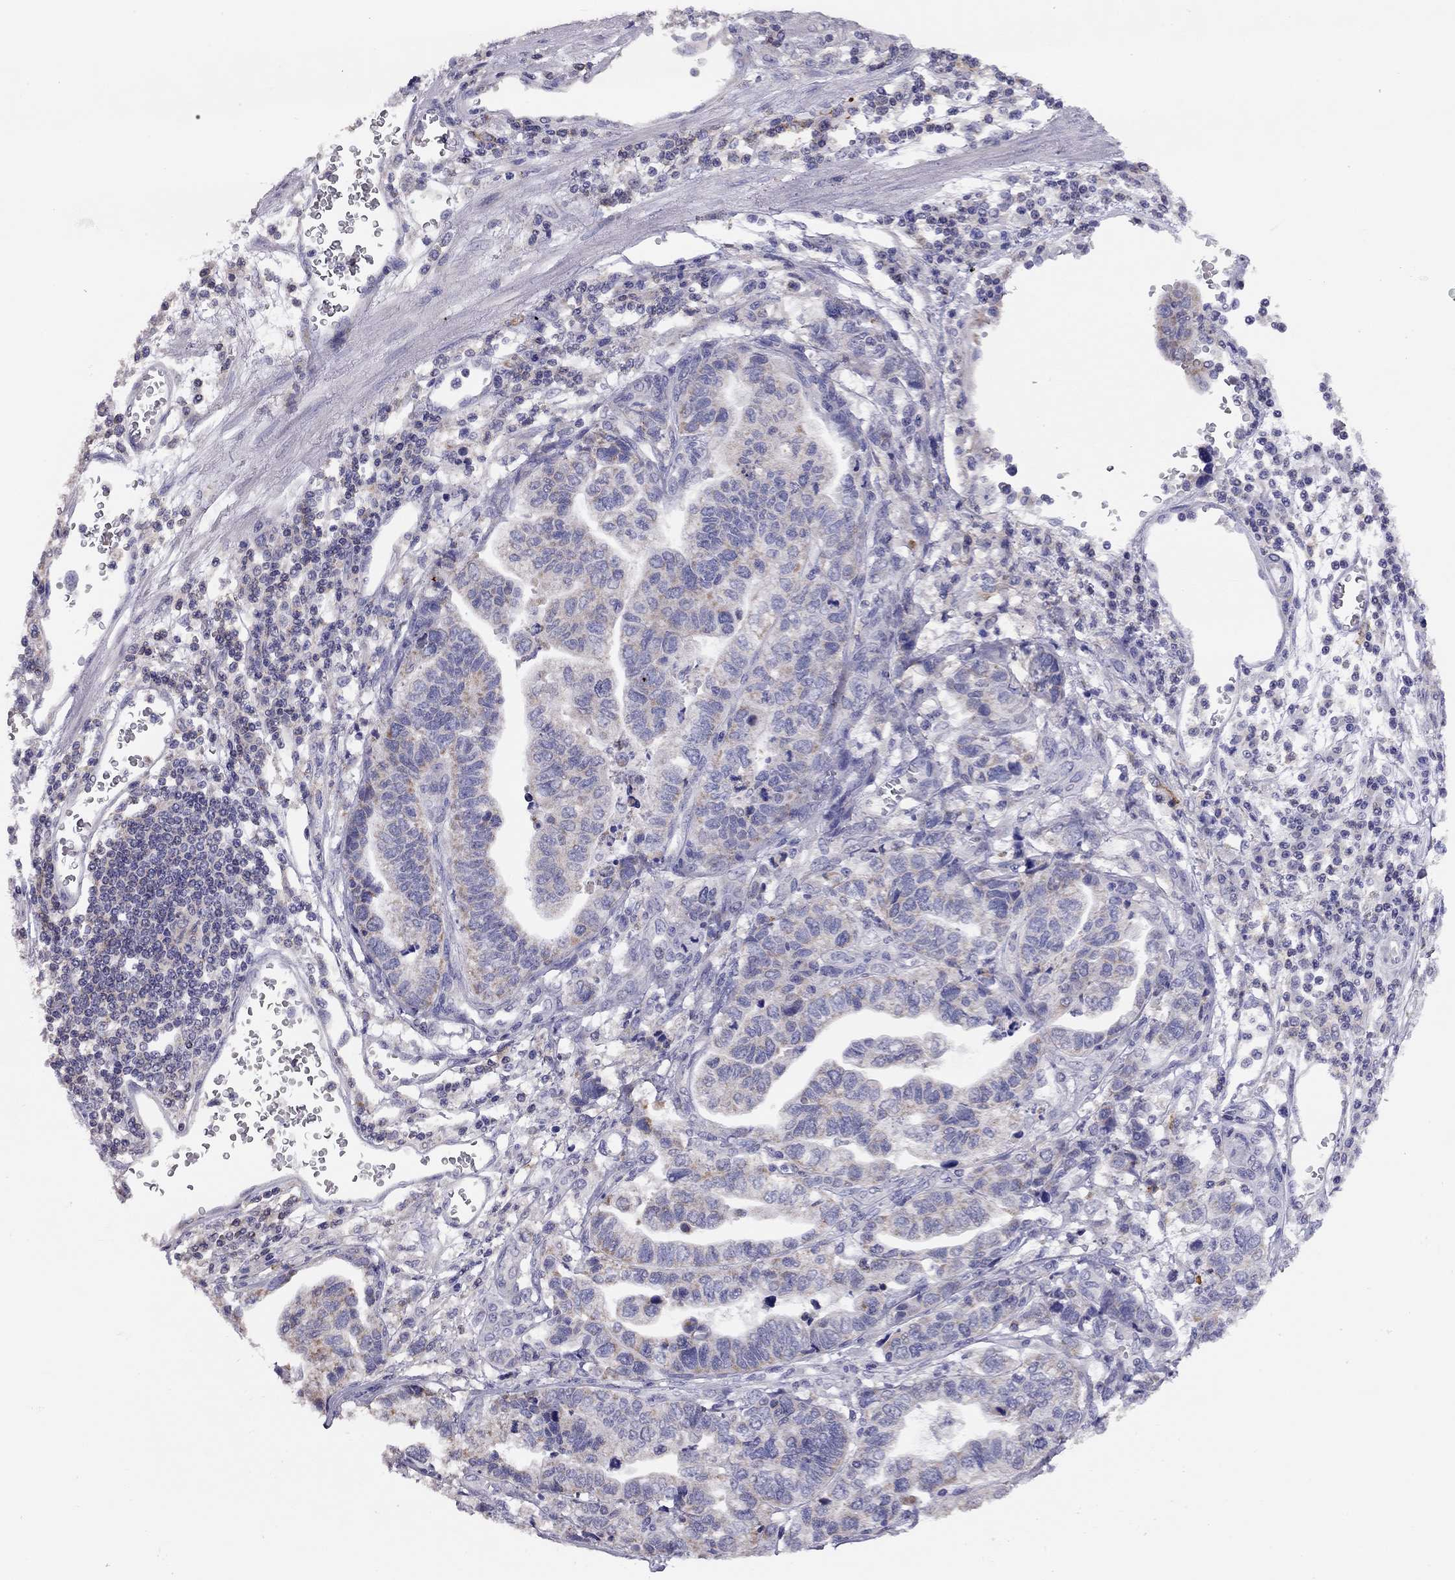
{"staining": {"intensity": "weak", "quantity": "<25%", "location": "cytoplasmic/membranous"}, "tissue": "stomach cancer", "cell_type": "Tumor cells", "image_type": "cancer", "snomed": [{"axis": "morphology", "description": "Adenocarcinoma, NOS"}, {"axis": "topography", "description": "Stomach, upper"}], "caption": "Immunohistochemistry (IHC) of stomach cancer (adenocarcinoma) shows no staining in tumor cells. (DAB (3,3'-diaminobenzidine) immunohistochemistry, high magnification).", "gene": "CITED1", "patient": {"sex": "female", "age": 67}}